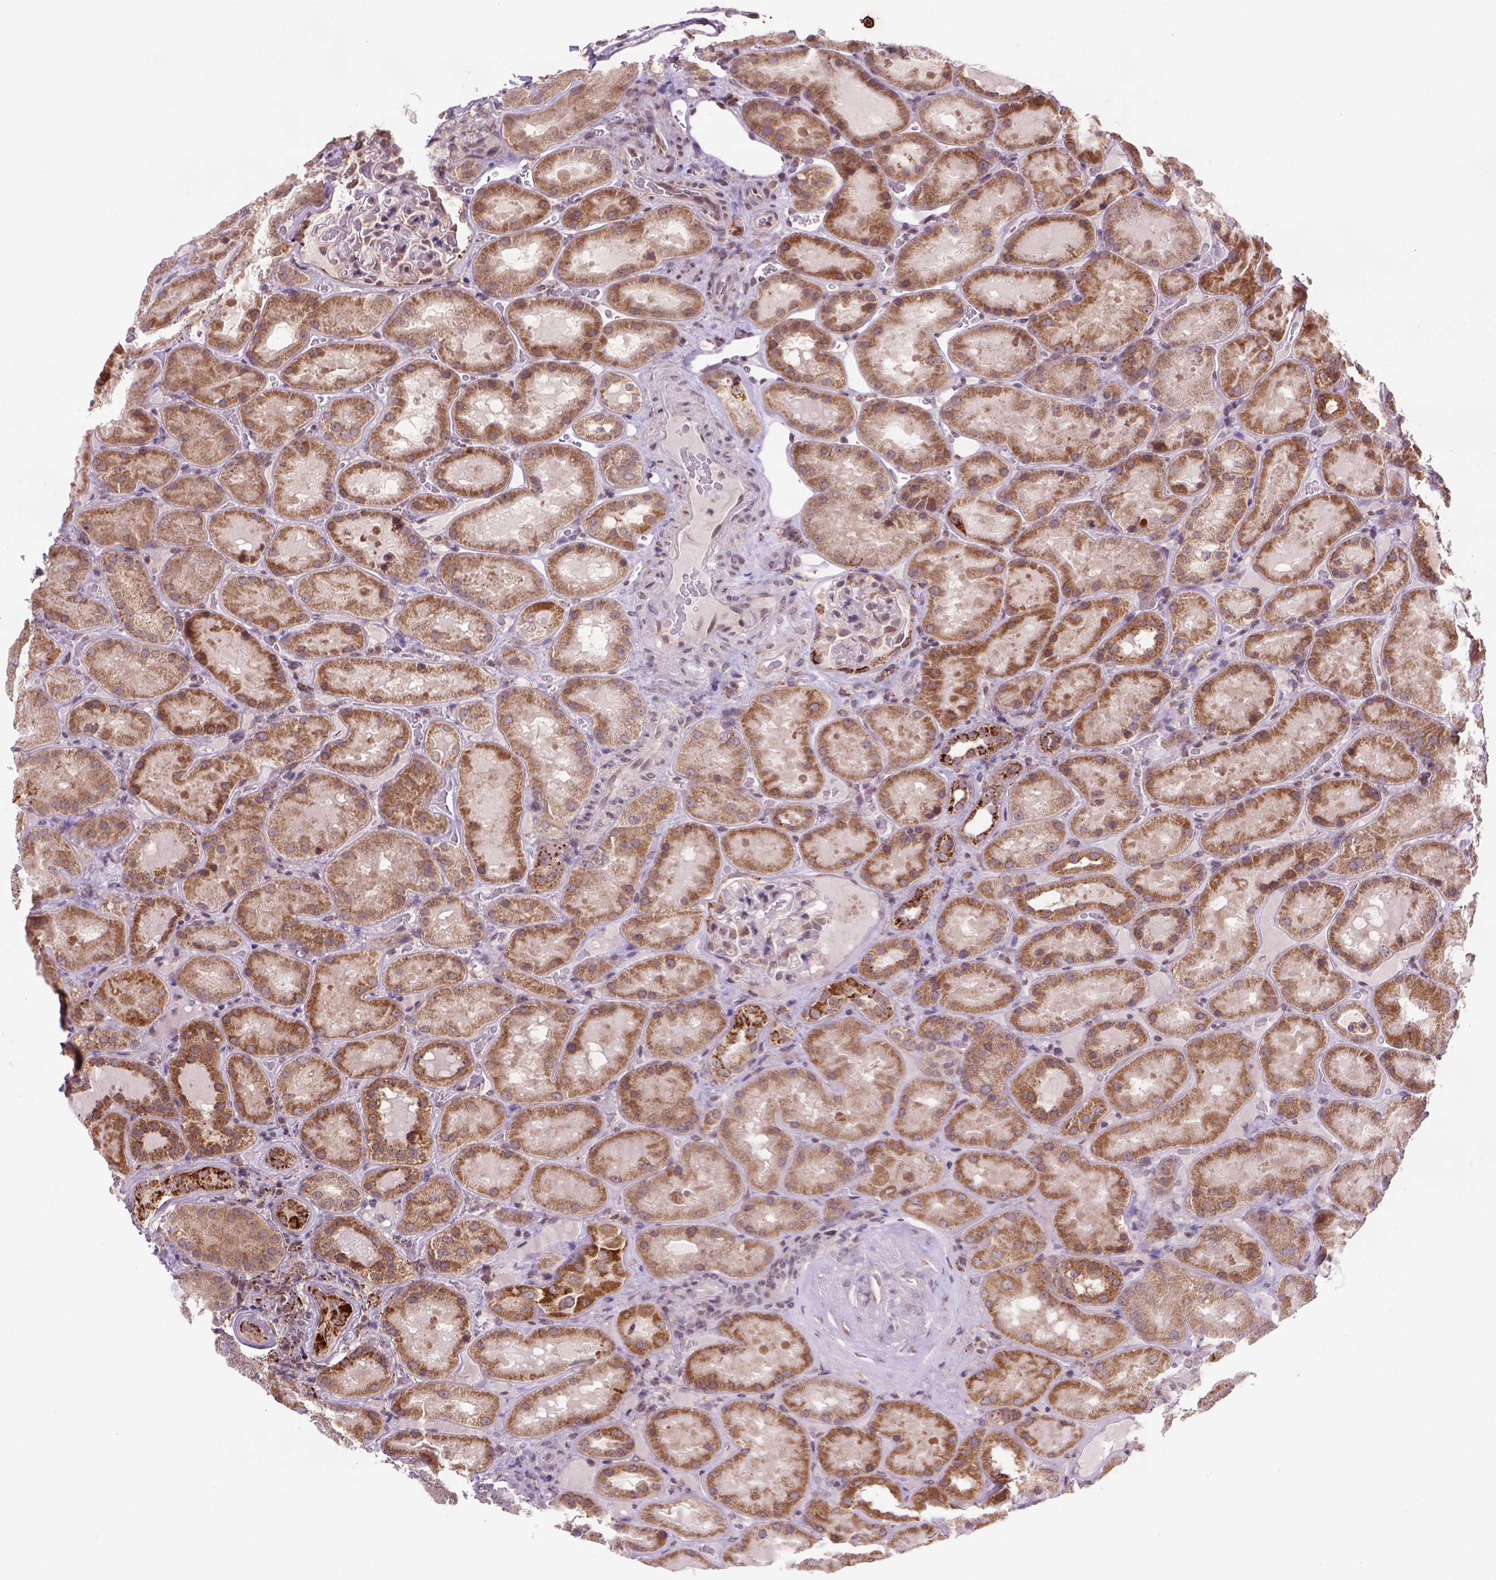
{"staining": {"intensity": "moderate", "quantity": "<25%", "location": "cytoplasmic/membranous"}, "tissue": "kidney", "cell_type": "Cells in glomeruli", "image_type": "normal", "snomed": [{"axis": "morphology", "description": "Normal tissue, NOS"}, {"axis": "topography", "description": "Kidney"}], "caption": "Protein expression analysis of benign human kidney reveals moderate cytoplasmic/membranous positivity in approximately <25% of cells in glomeruli.", "gene": "FZD7", "patient": {"sex": "male", "age": 73}}